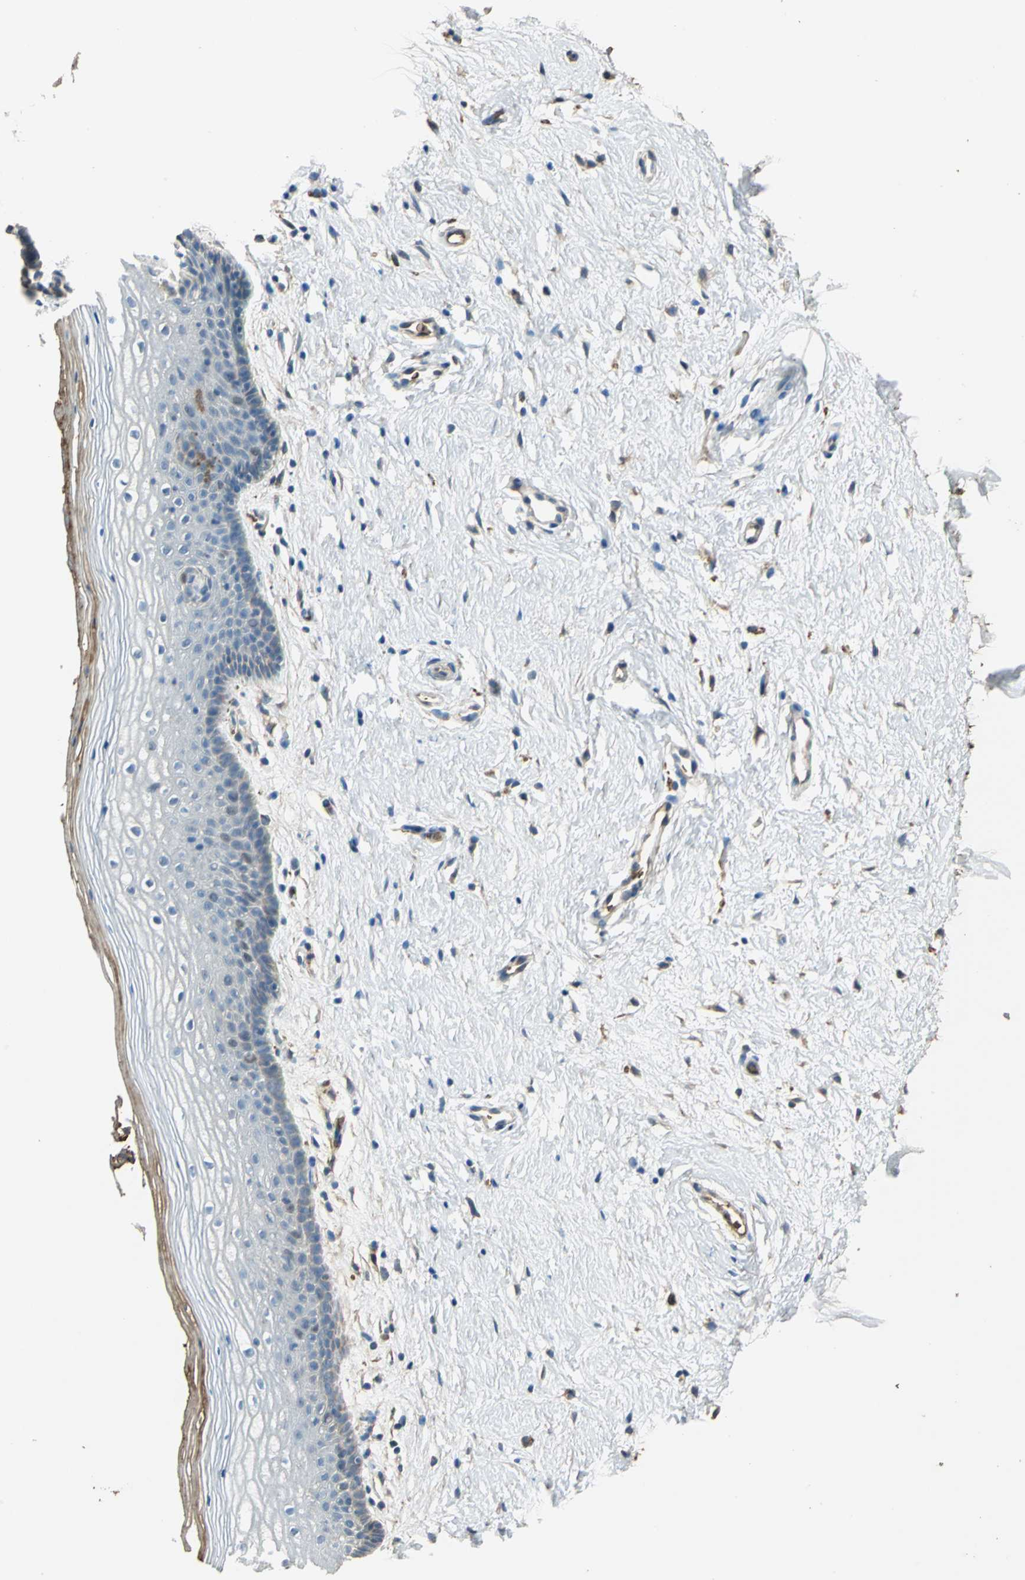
{"staining": {"intensity": "moderate", "quantity": "<25%", "location": "cytoplasmic/membranous"}, "tissue": "vagina", "cell_type": "Squamous epithelial cells", "image_type": "normal", "snomed": [{"axis": "morphology", "description": "Normal tissue, NOS"}, {"axis": "topography", "description": "Vagina"}], "caption": "Immunohistochemical staining of unremarkable vagina exhibits moderate cytoplasmic/membranous protein positivity in about <25% of squamous epithelial cells. Nuclei are stained in blue.", "gene": "DDAH1", "patient": {"sex": "female", "age": 46}}